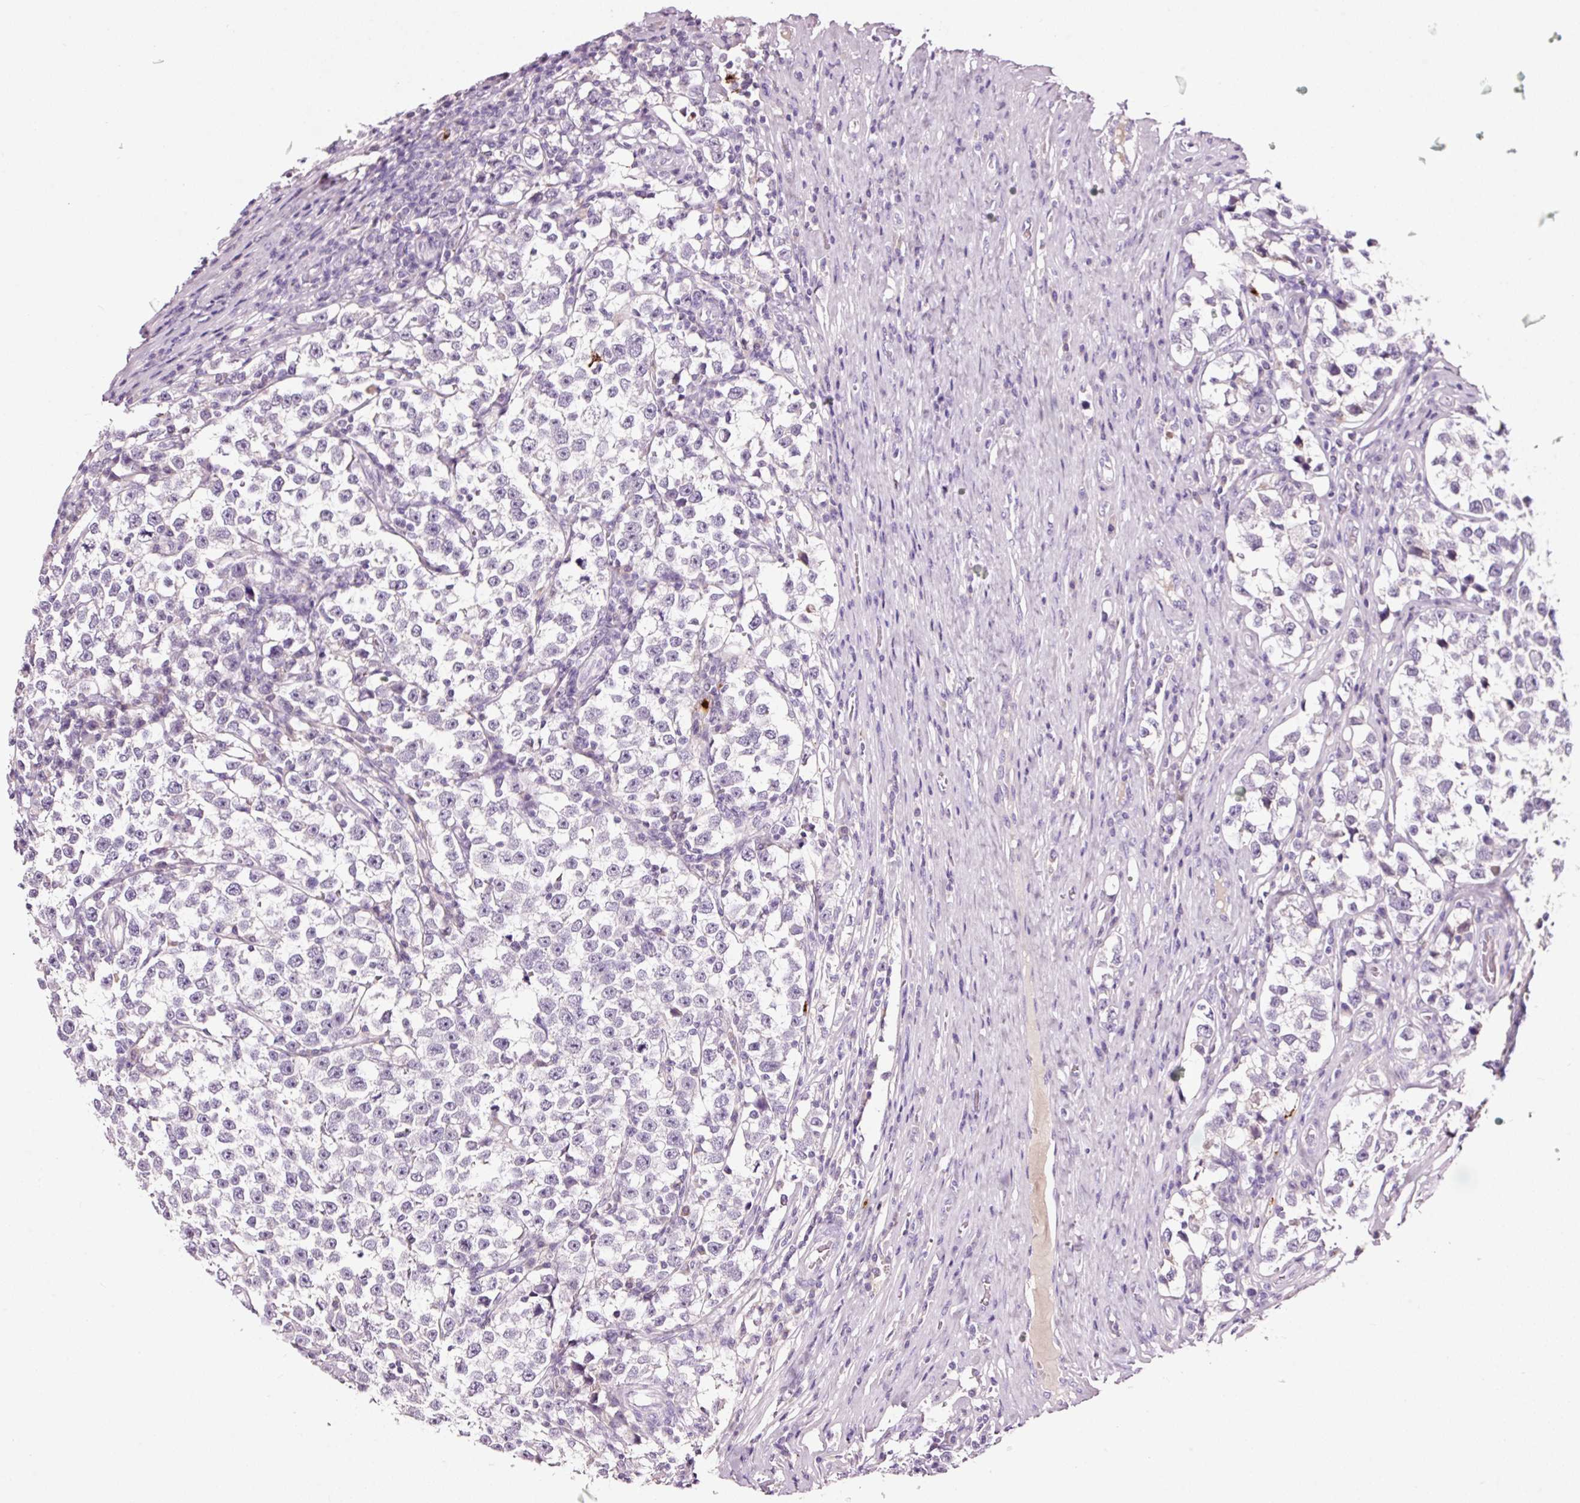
{"staining": {"intensity": "negative", "quantity": "none", "location": "none"}, "tissue": "testis cancer", "cell_type": "Tumor cells", "image_type": "cancer", "snomed": [{"axis": "morphology", "description": "Normal tissue, NOS"}, {"axis": "morphology", "description": "Seminoma, NOS"}, {"axis": "topography", "description": "Testis"}], "caption": "Image shows no significant protein staining in tumor cells of testis cancer.", "gene": "LAMP3", "patient": {"sex": "male", "age": 43}}